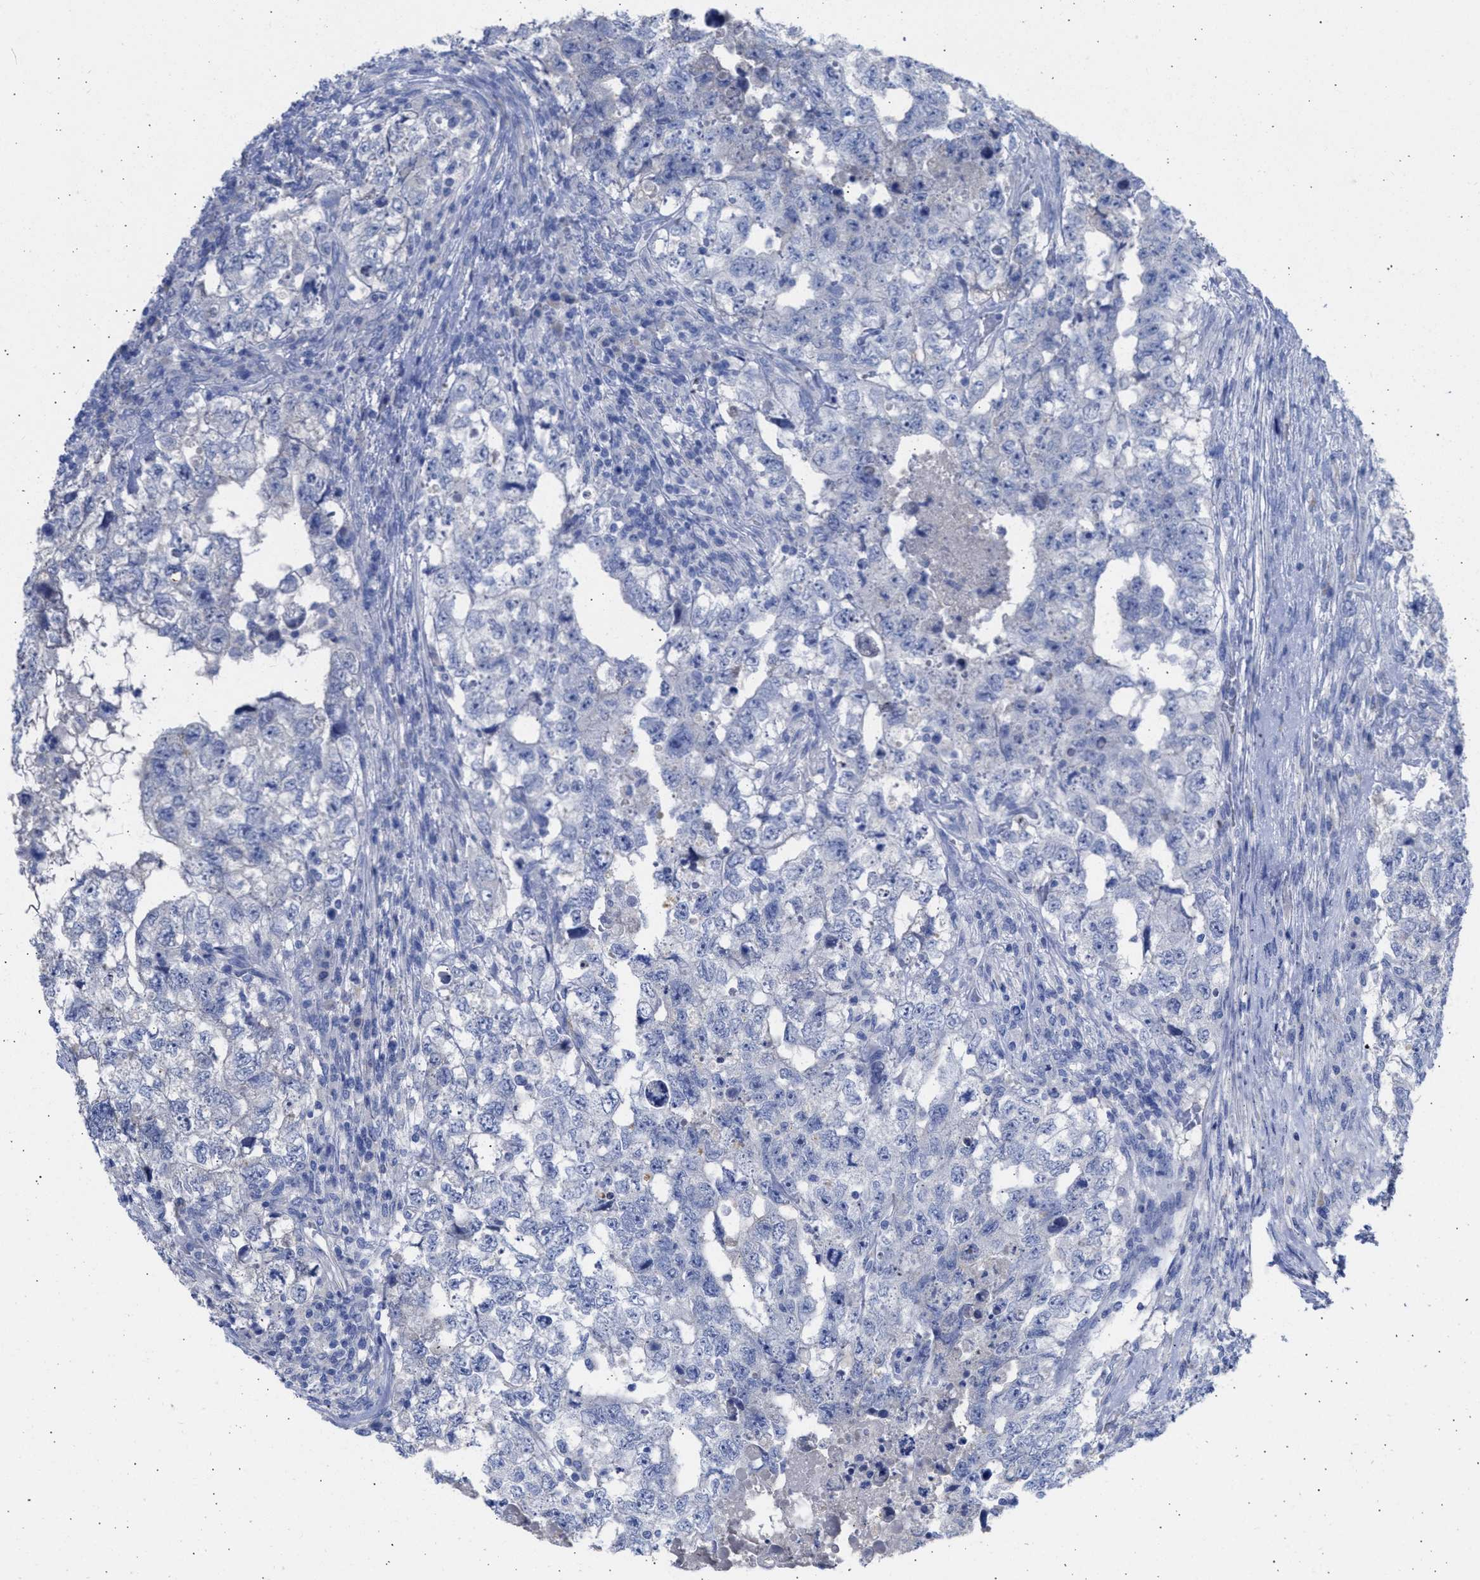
{"staining": {"intensity": "negative", "quantity": "none", "location": "none"}, "tissue": "testis cancer", "cell_type": "Tumor cells", "image_type": "cancer", "snomed": [{"axis": "morphology", "description": "Carcinoma, Embryonal, NOS"}, {"axis": "topography", "description": "Testis"}], "caption": "Immunohistochemical staining of human testis embryonal carcinoma demonstrates no significant expression in tumor cells.", "gene": "RSPH1", "patient": {"sex": "male", "age": 36}}